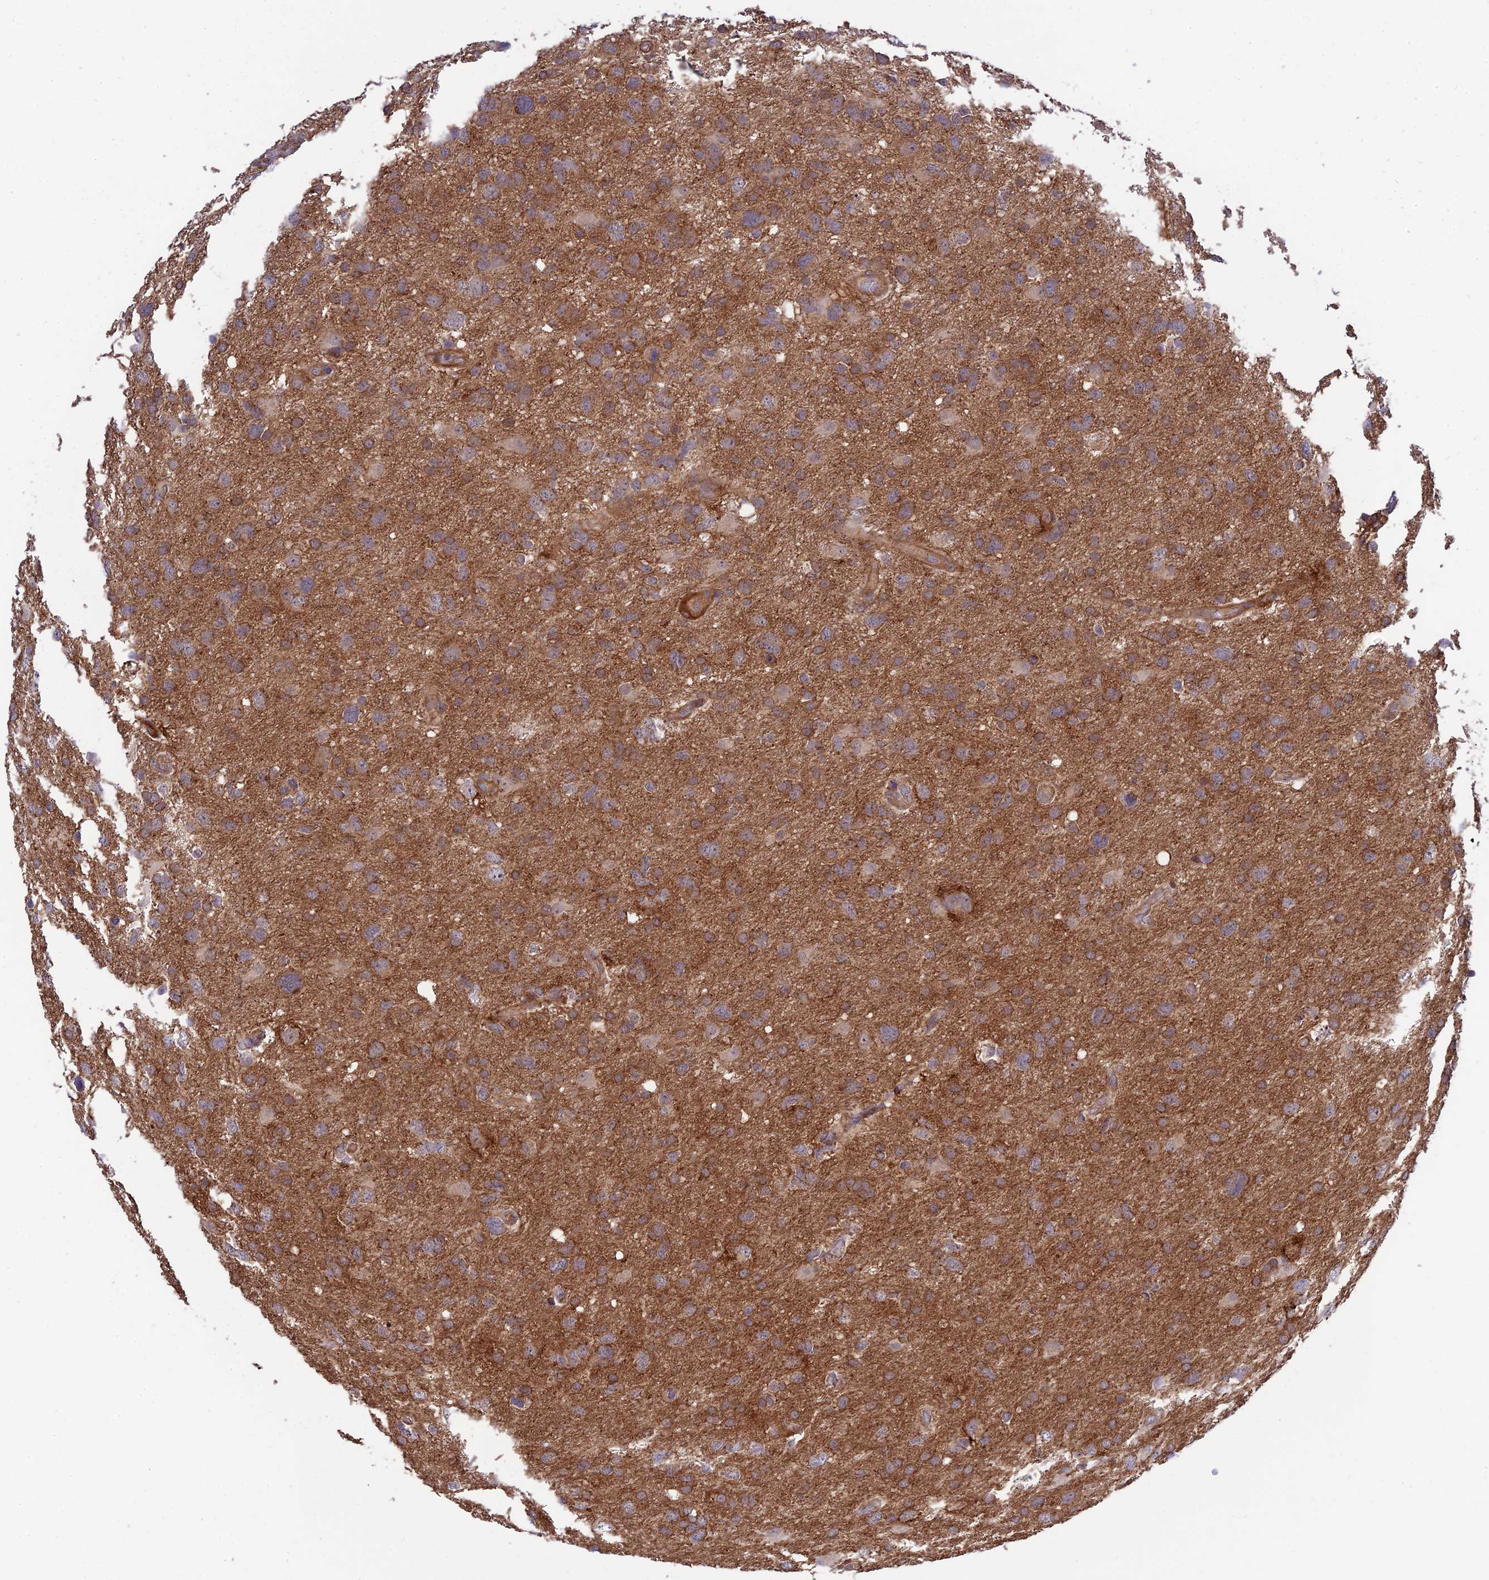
{"staining": {"intensity": "moderate", "quantity": ">75%", "location": "cytoplasmic/membranous"}, "tissue": "glioma", "cell_type": "Tumor cells", "image_type": "cancer", "snomed": [{"axis": "morphology", "description": "Glioma, malignant, High grade"}, {"axis": "topography", "description": "Brain"}], "caption": "The histopathology image reveals staining of malignant glioma (high-grade), revealing moderate cytoplasmic/membranous protein expression (brown color) within tumor cells.", "gene": "PLEKHG2", "patient": {"sex": "male", "age": 61}}